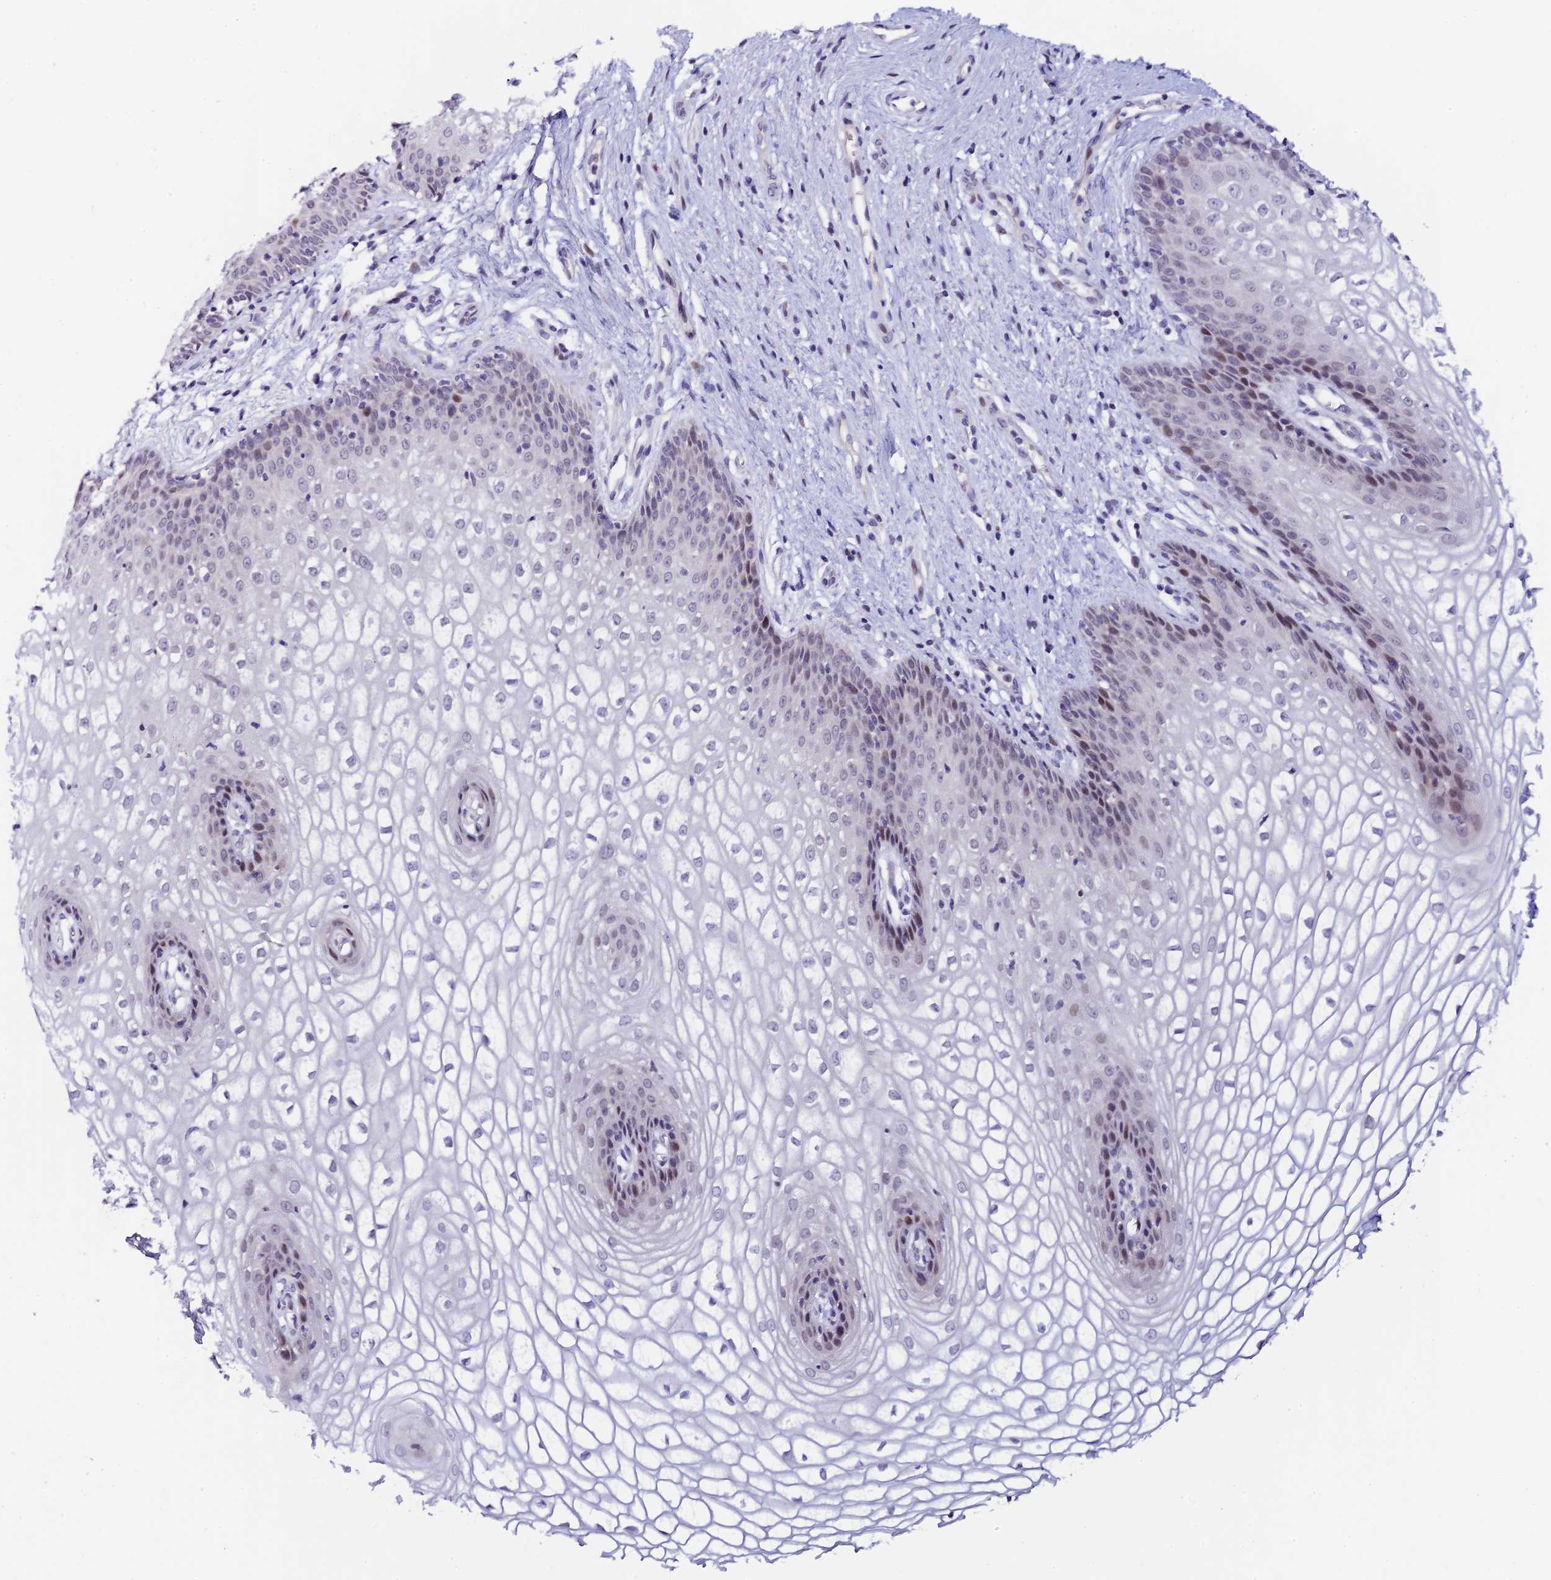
{"staining": {"intensity": "moderate", "quantity": "<25%", "location": "nuclear"}, "tissue": "vagina", "cell_type": "Squamous epithelial cells", "image_type": "normal", "snomed": [{"axis": "morphology", "description": "Normal tissue, NOS"}, {"axis": "topography", "description": "Vagina"}], "caption": "Benign vagina demonstrates moderate nuclear positivity in approximately <25% of squamous epithelial cells, visualized by immunohistochemistry.", "gene": "RASGEF1B", "patient": {"sex": "female", "age": 34}}